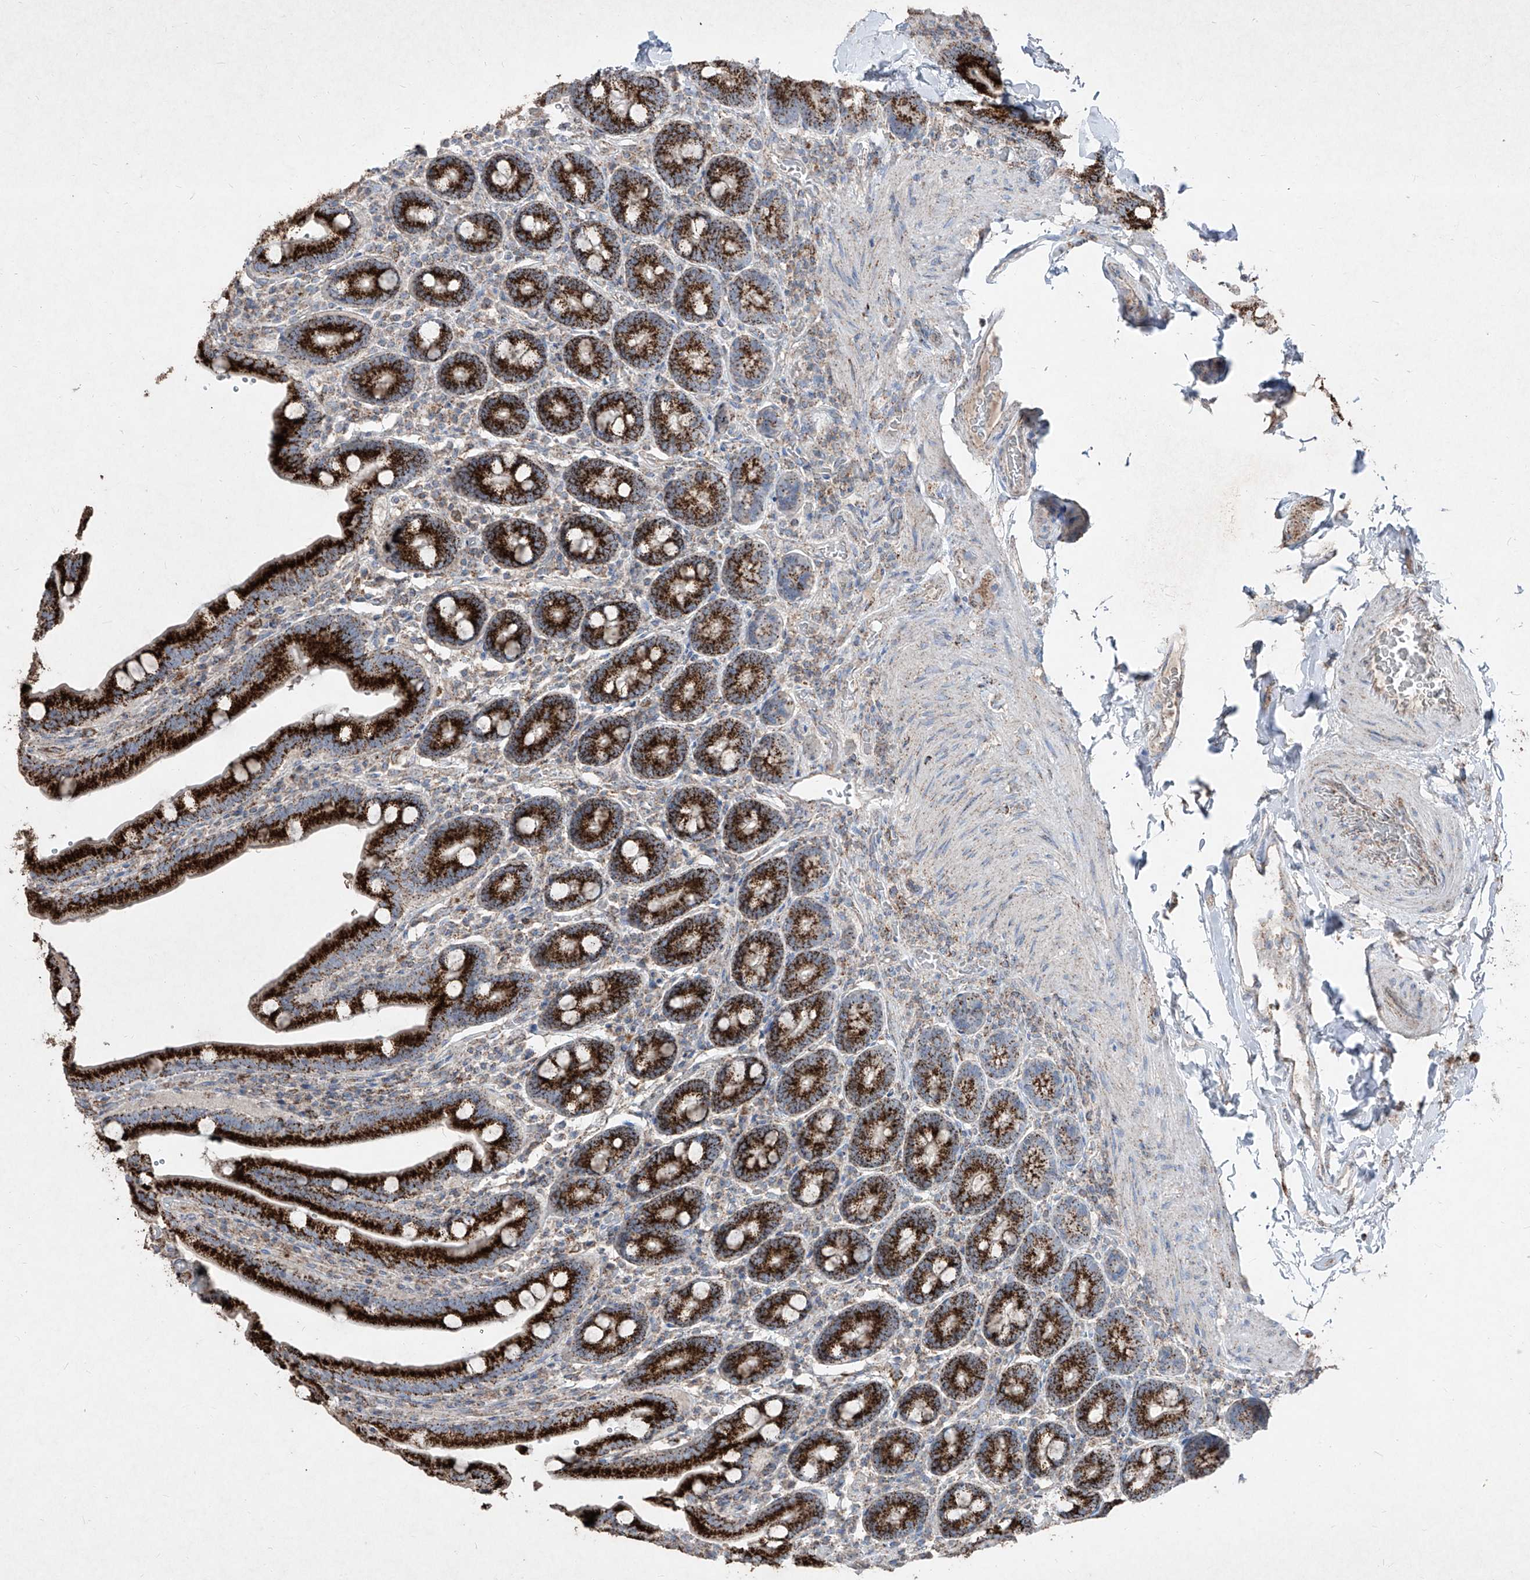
{"staining": {"intensity": "strong", "quantity": ">75%", "location": "cytoplasmic/membranous"}, "tissue": "duodenum", "cell_type": "Glandular cells", "image_type": "normal", "snomed": [{"axis": "morphology", "description": "Normal tissue, NOS"}, {"axis": "topography", "description": "Duodenum"}], "caption": "The micrograph demonstrates staining of benign duodenum, revealing strong cytoplasmic/membranous protein positivity (brown color) within glandular cells.", "gene": "ABCD3", "patient": {"sex": "female", "age": 62}}